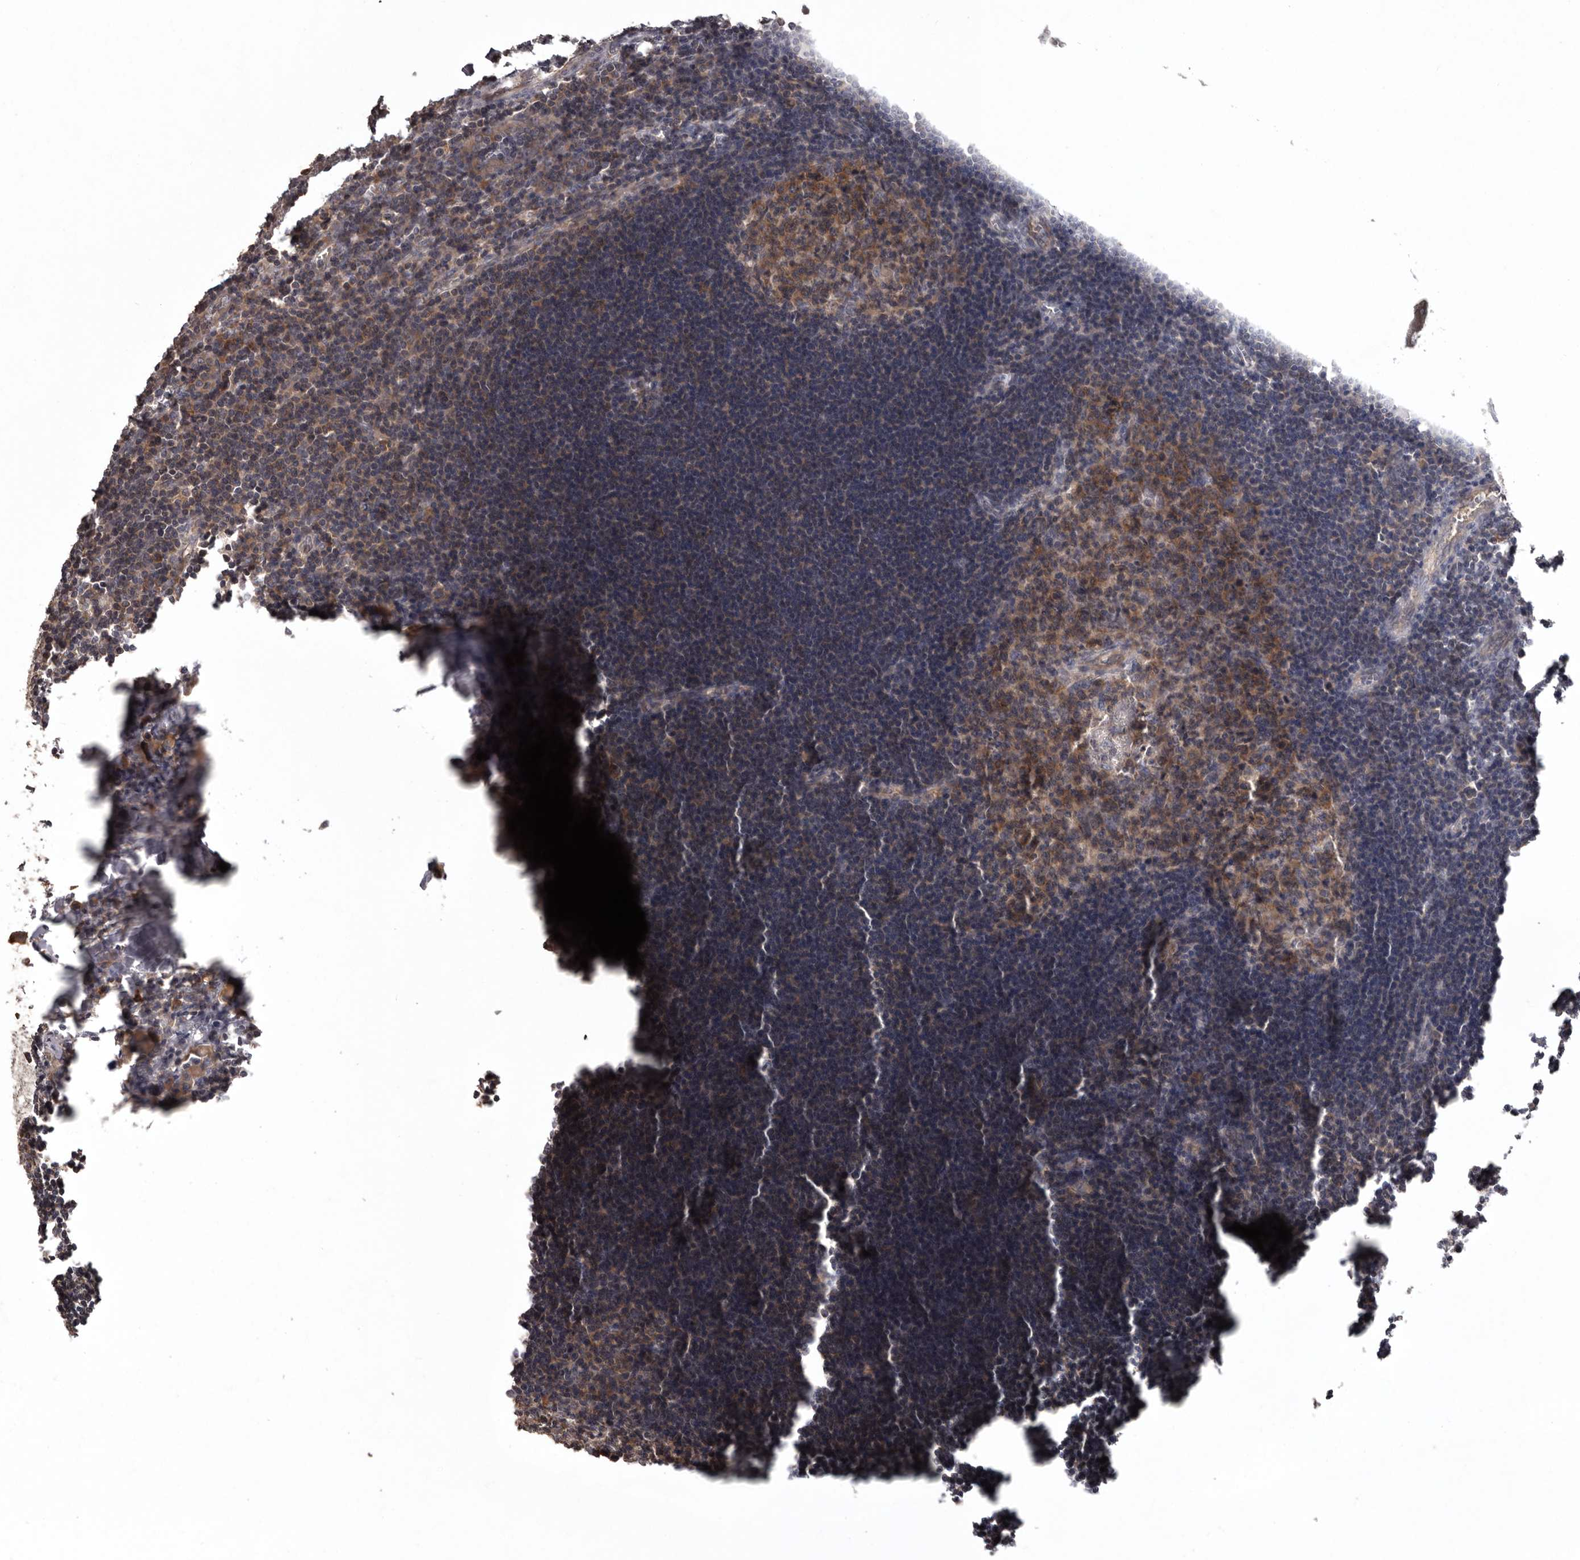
{"staining": {"intensity": "moderate", "quantity": ">75%", "location": "cytoplasmic/membranous"}, "tissue": "lymph node", "cell_type": "Germinal center cells", "image_type": "normal", "snomed": [{"axis": "morphology", "description": "Normal tissue, NOS"}, {"axis": "morphology", "description": "Malignant melanoma, Metastatic site"}, {"axis": "topography", "description": "Lymph node"}], "caption": "The micrograph exhibits staining of unremarkable lymph node, revealing moderate cytoplasmic/membranous protein expression (brown color) within germinal center cells.", "gene": "DARS1", "patient": {"sex": "male", "age": 41}}